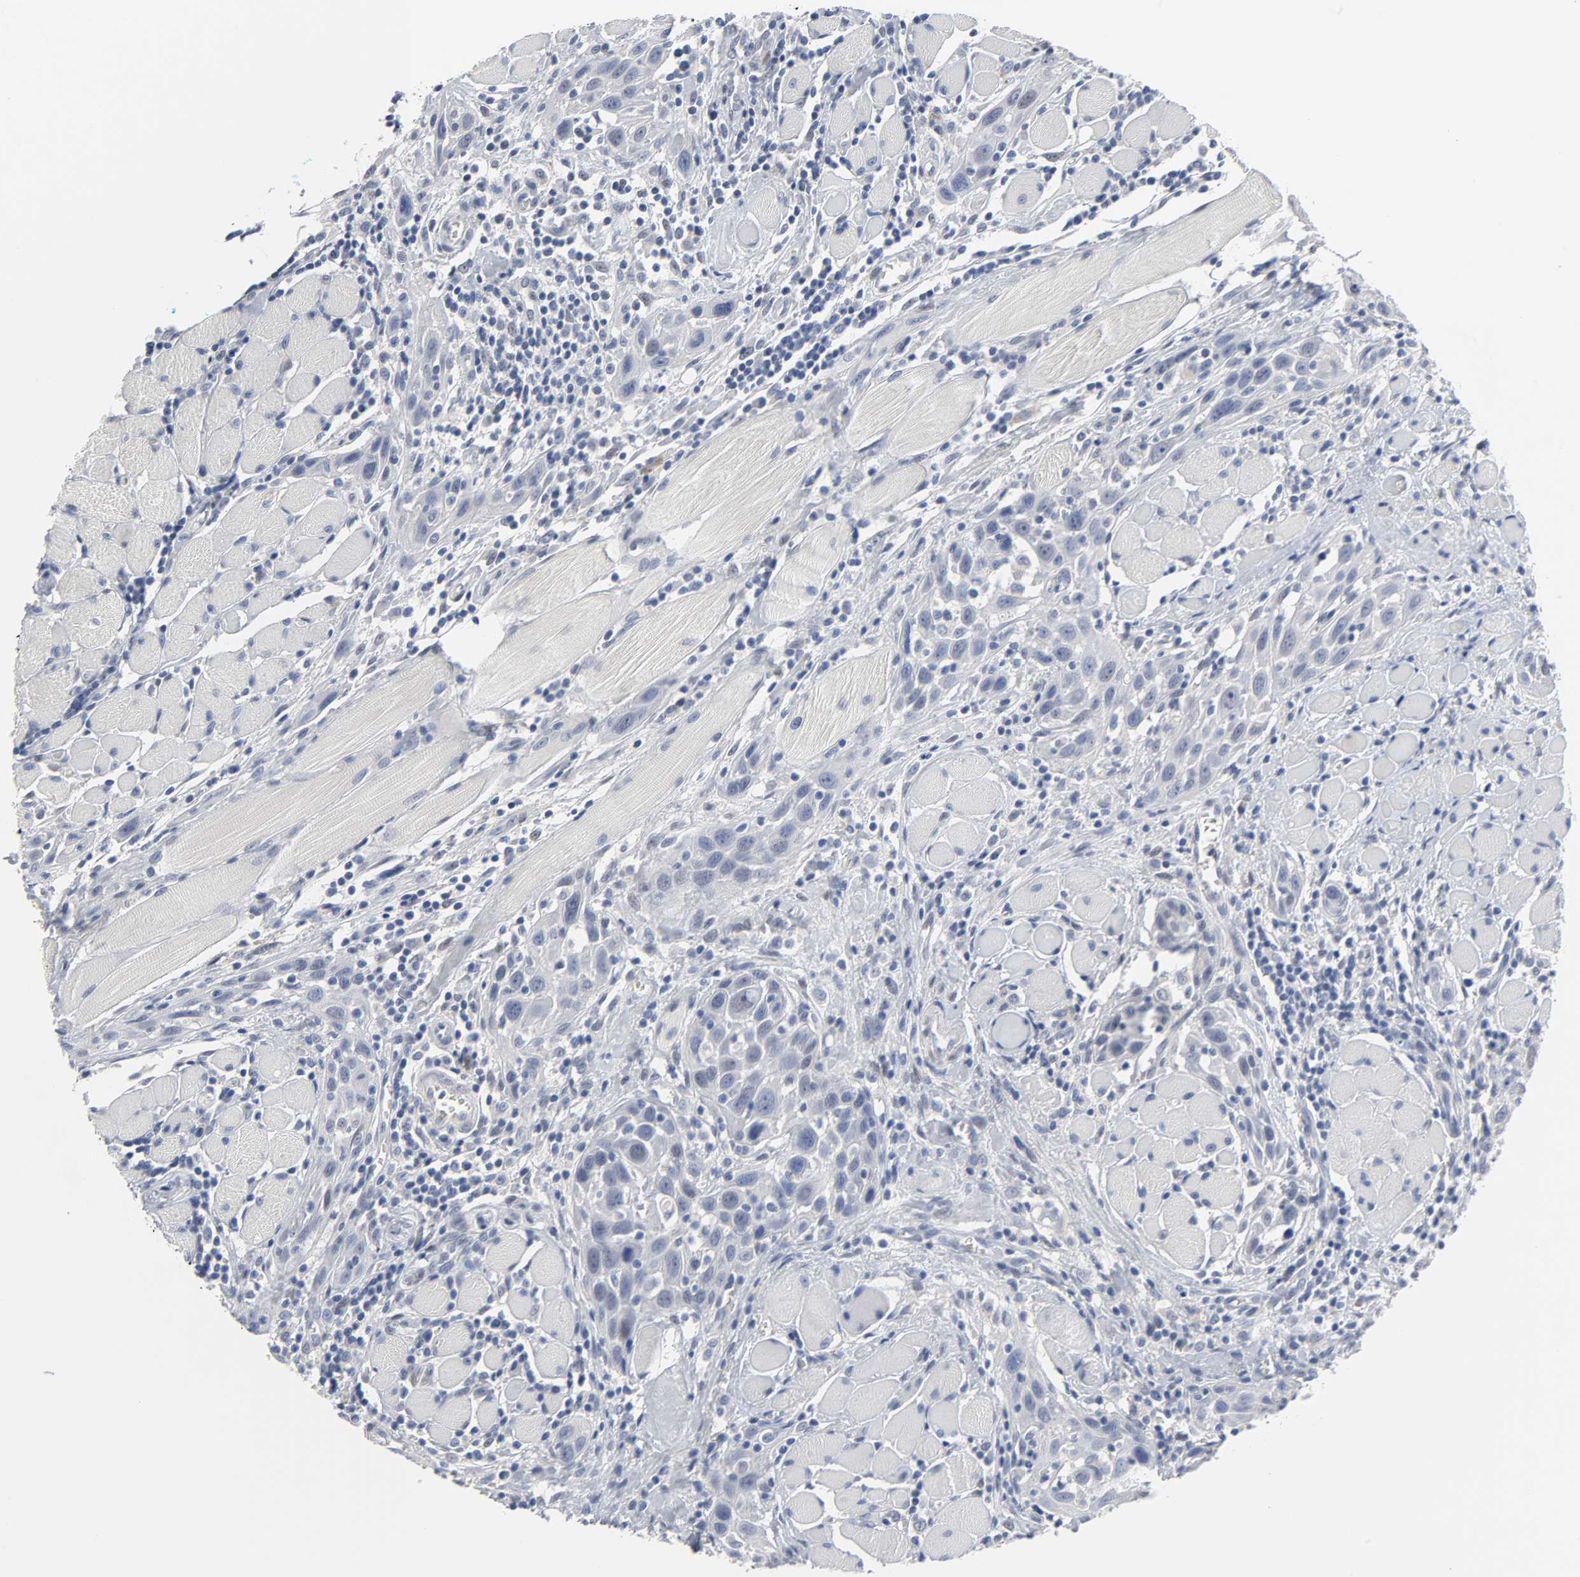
{"staining": {"intensity": "negative", "quantity": "none", "location": "none"}, "tissue": "head and neck cancer", "cell_type": "Tumor cells", "image_type": "cancer", "snomed": [{"axis": "morphology", "description": "Squamous cell carcinoma, NOS"}, {"axis": "topography", "description": "Oral tissue"}, {"axis": "topography", "description": "Head-Neck"}], "caption": "High magnification brightfield microscopy of head and neck cancer (squamous cell carcinoma) stained with DAB (3,3'-diaminobenzidine) (brown) and counterstained with hematoxylin (blue): tumor cells show no significant expression. The staining is performed using DAB (3,3'-diaminobenzidine) brown chromogen with nuclei counter-stained in using hematoxylin.", "gene": "SALL2", "patient": {"sex": "female", "age": 50}}